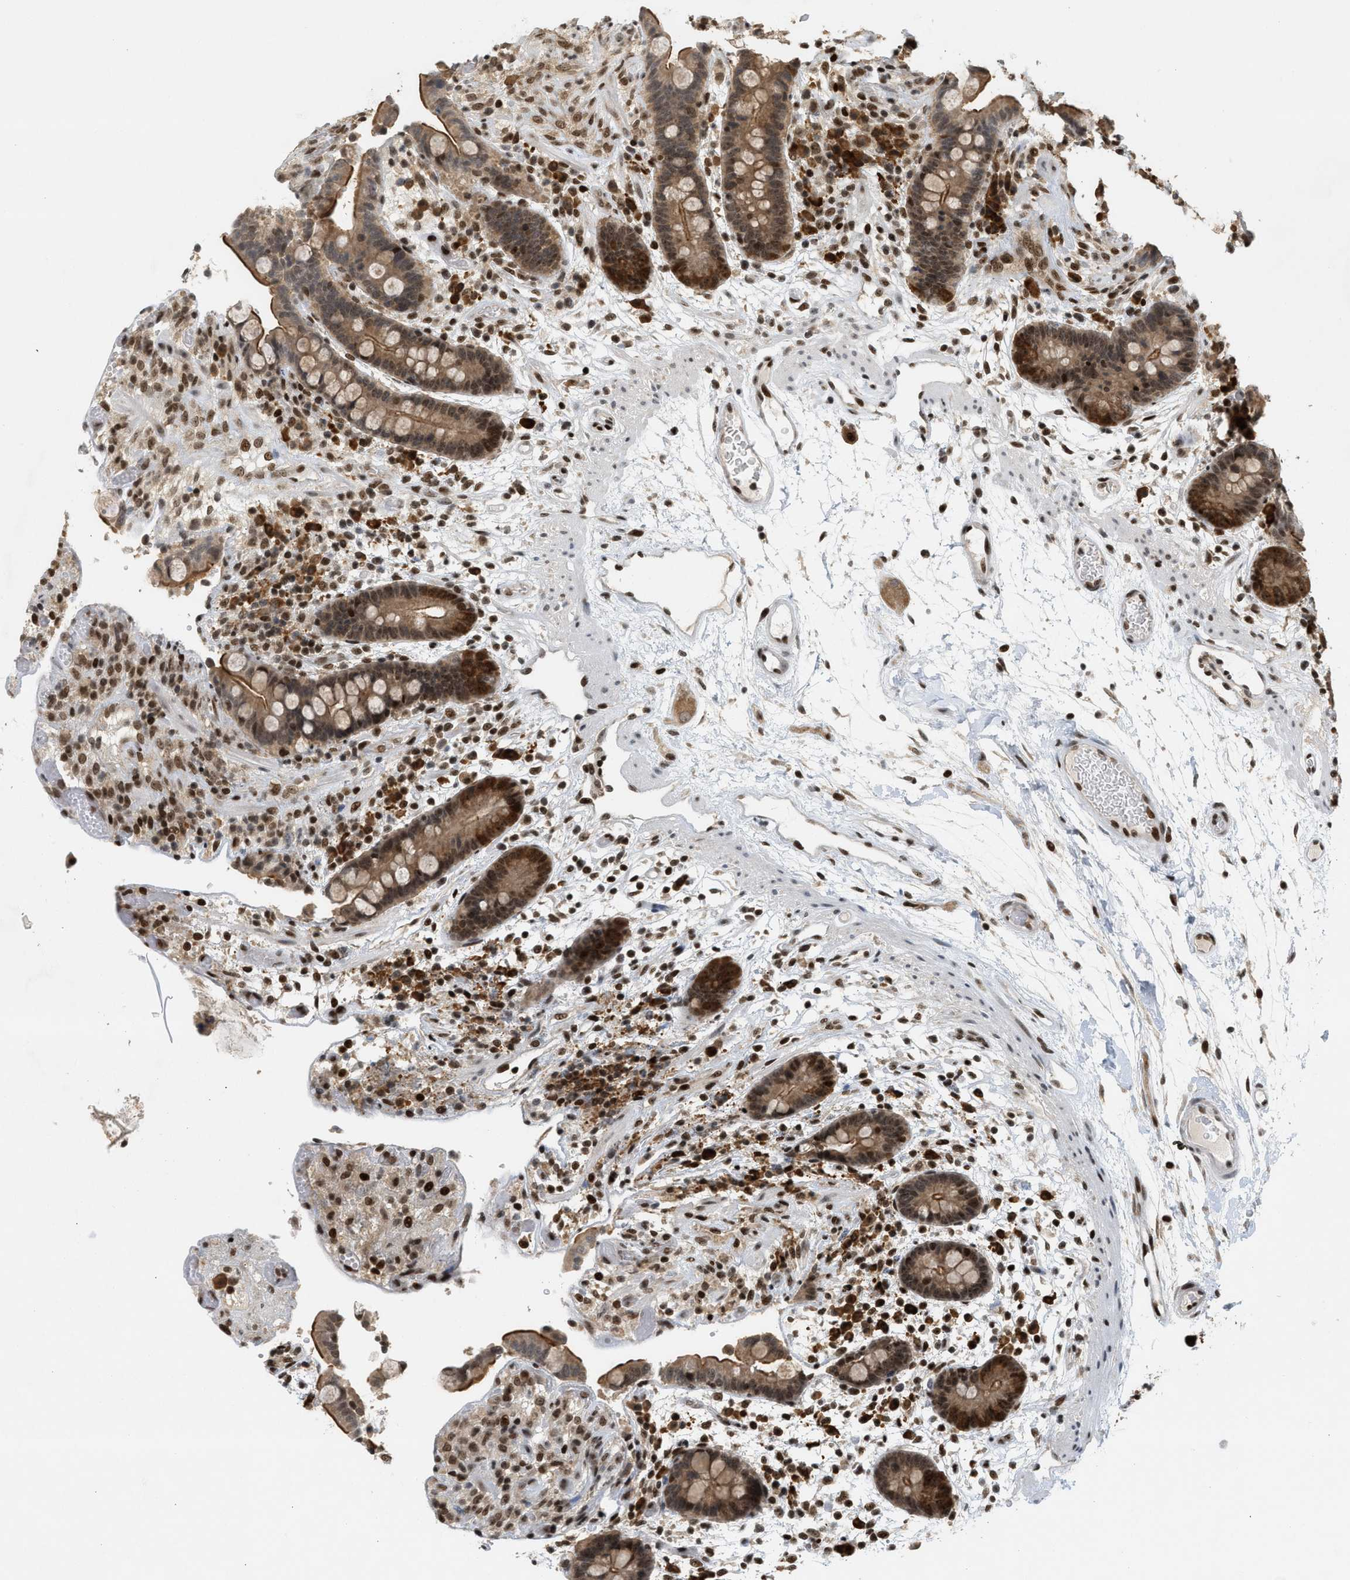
{"staining": {"intensity": "strong", "quantity": ">75%", "location": "nuclear"}, "tissue": "colon", "cell_type": "Endothelial cells", "image_type": "normal", "snomed": [{"axis": "morphology", "description": "Normal tissue, NOS"}, {"axis": "topography", "description": "Colon"}], "caption": "Immunohistochemistry image of normal human colon stained for a protein (brown), which displays high levels of strong nuclear expression in approximately >75% of endothelial cells.", "gene": "ZNF22", "patient": {"sex": "male", "age": 73}}